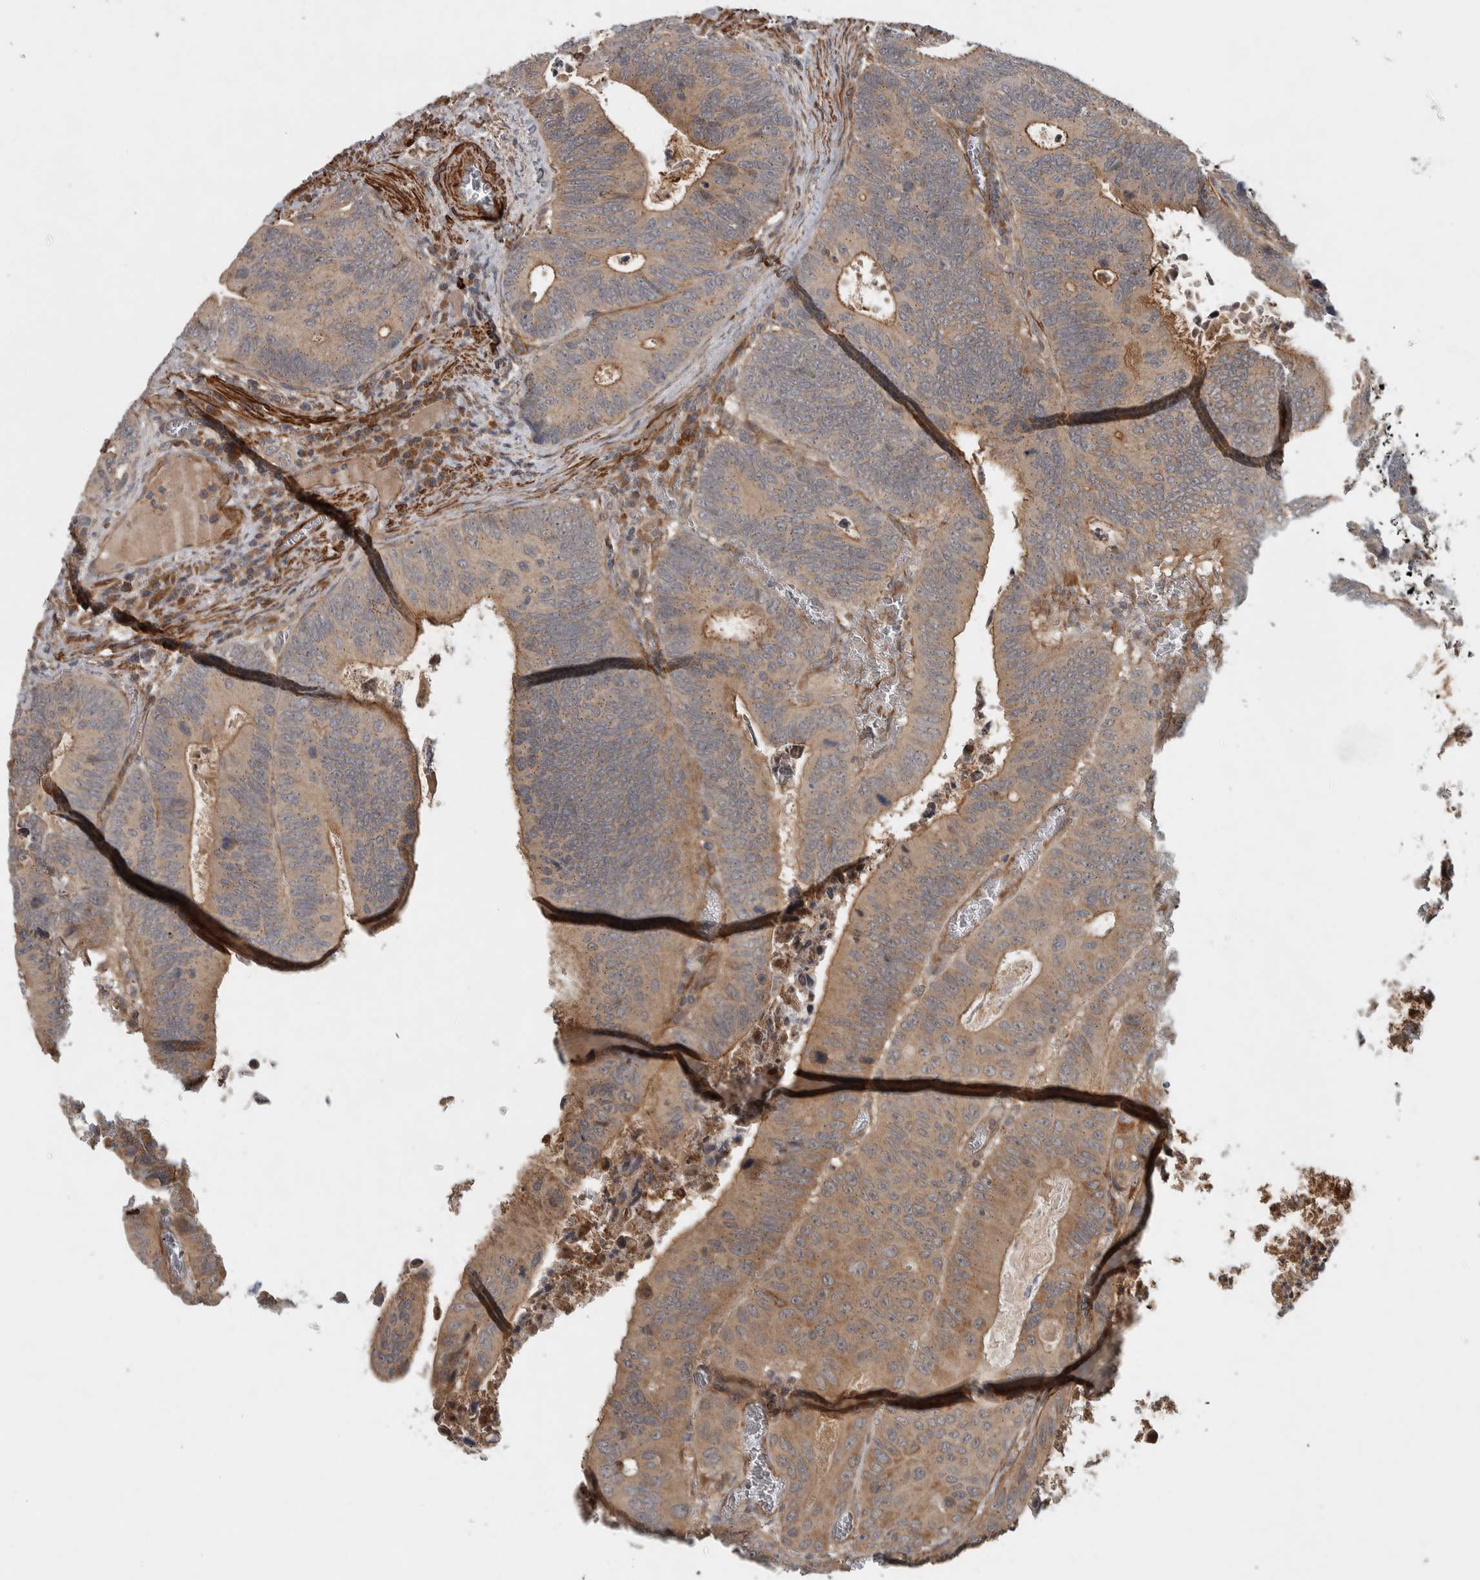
{"staining": {"intensity": "weak", "quantity": ">75%", "location": "cytoplasmic/membranous"}, "tissue": "colorectal cancer", "cell_type": "Tumor cells", "image_type": "cancer", "snomed": [{"axis": "morphology", "description": "Inflammation, NOS"}, {"axis": "morphology", "description": "Adenocarcinoma, NOS"}, {"axis": "topography", "description": "Colon"}], "caption": "A low amount of weak cytoplasmic/membranous positivity is present in approximately >75% of tumor cells in colorectal adenocarcinoma tissue.", "gene": "LBHD1", "patient": {"sex": "male", "age": 72}}